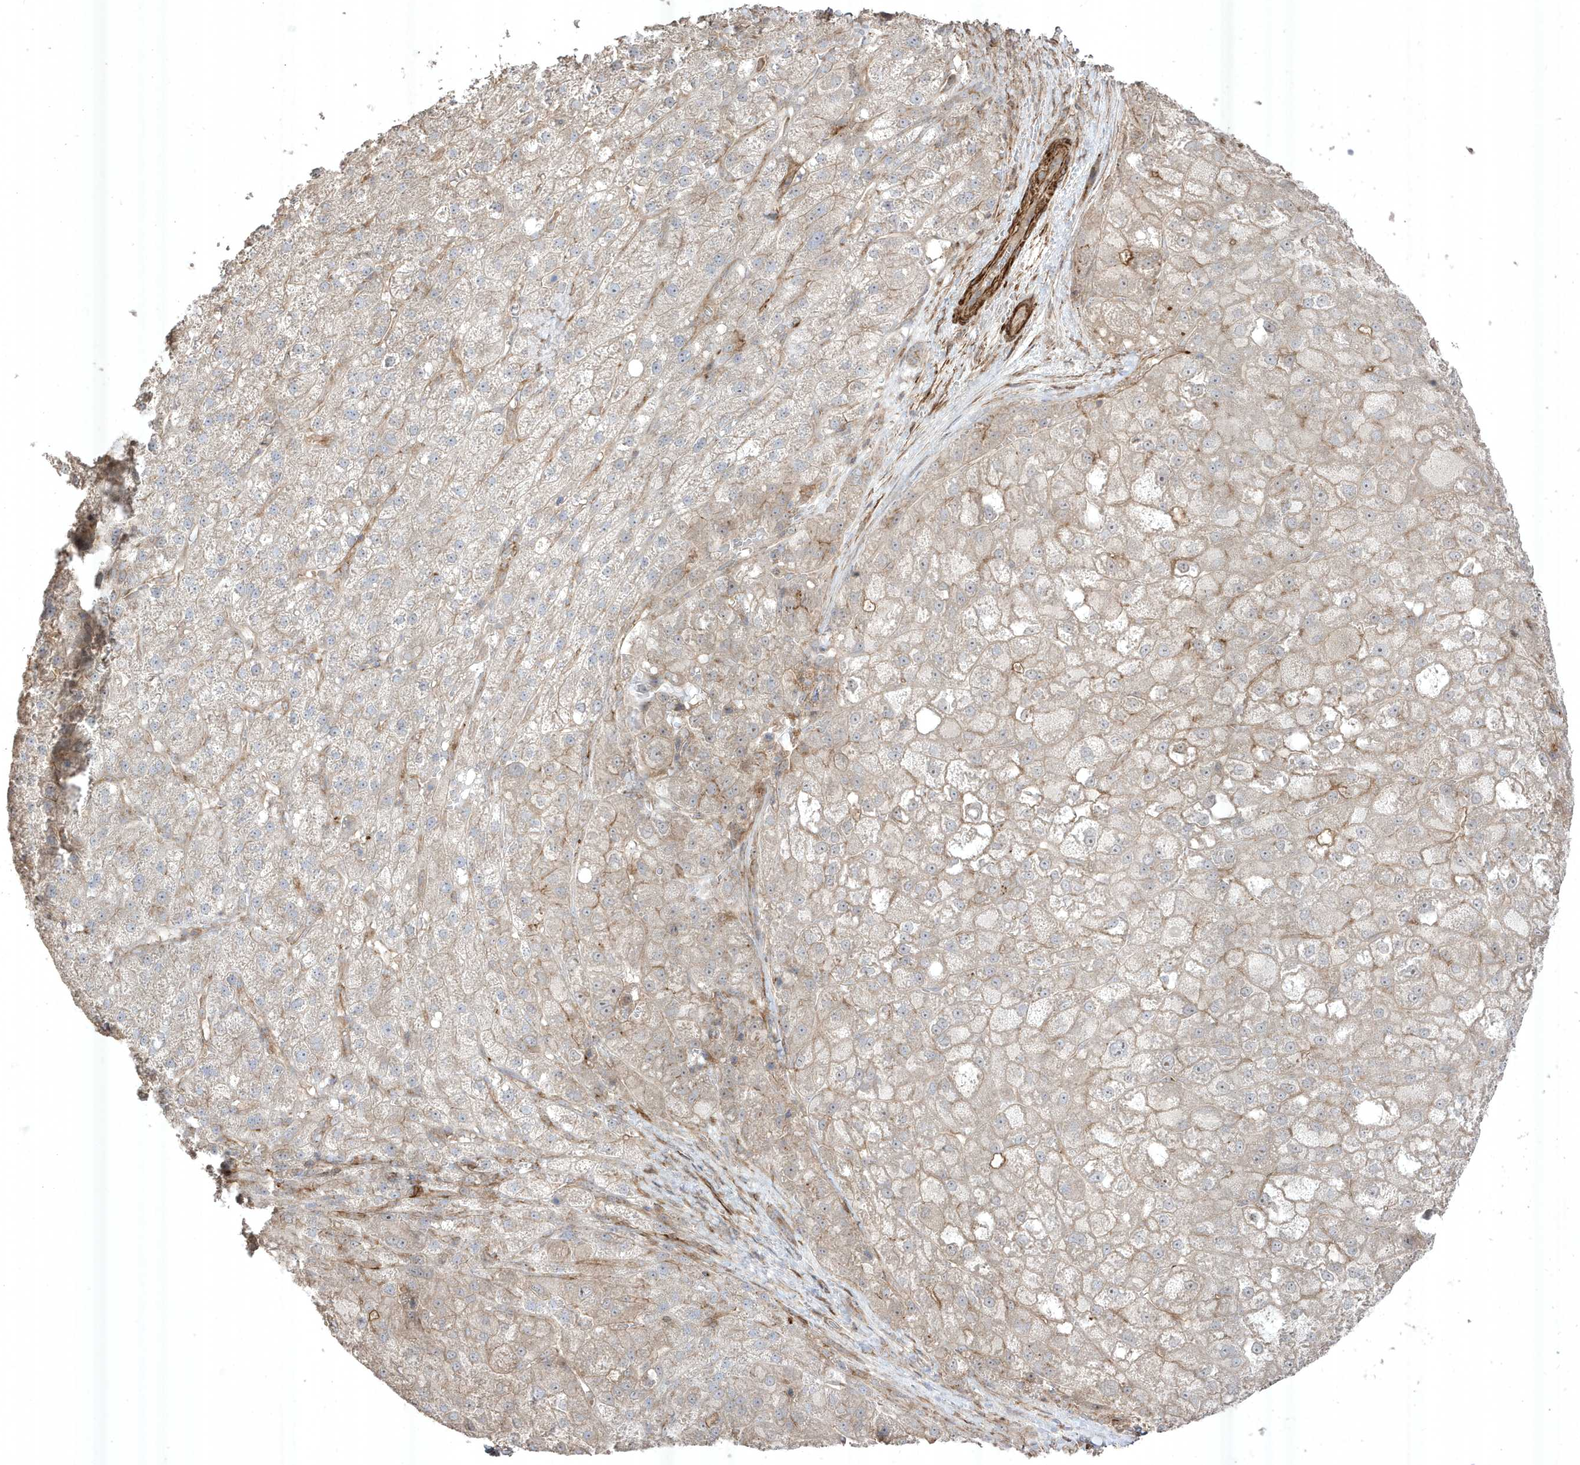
{"staining": {"intensity": "negative", "quantity": "none", "location": "none"}, "tissue": "liver cancer", "cell_type": "Tumor cells", "image_type": "cancer", "snomed": [{"axis": "morphology", "description": "Carcinoma, Hepatocellular, NOS"}, {"axis": "topography", "description": "Liver"}], "caption": "Immunohistochemistry (IHC) histopathology image of human hepatocellular carcinoma (liver) stained for a protein (brown), which reveals no expression in tumor cells.", "gene": "CETN3", "patient": {"sex": "male", "age": 57}}